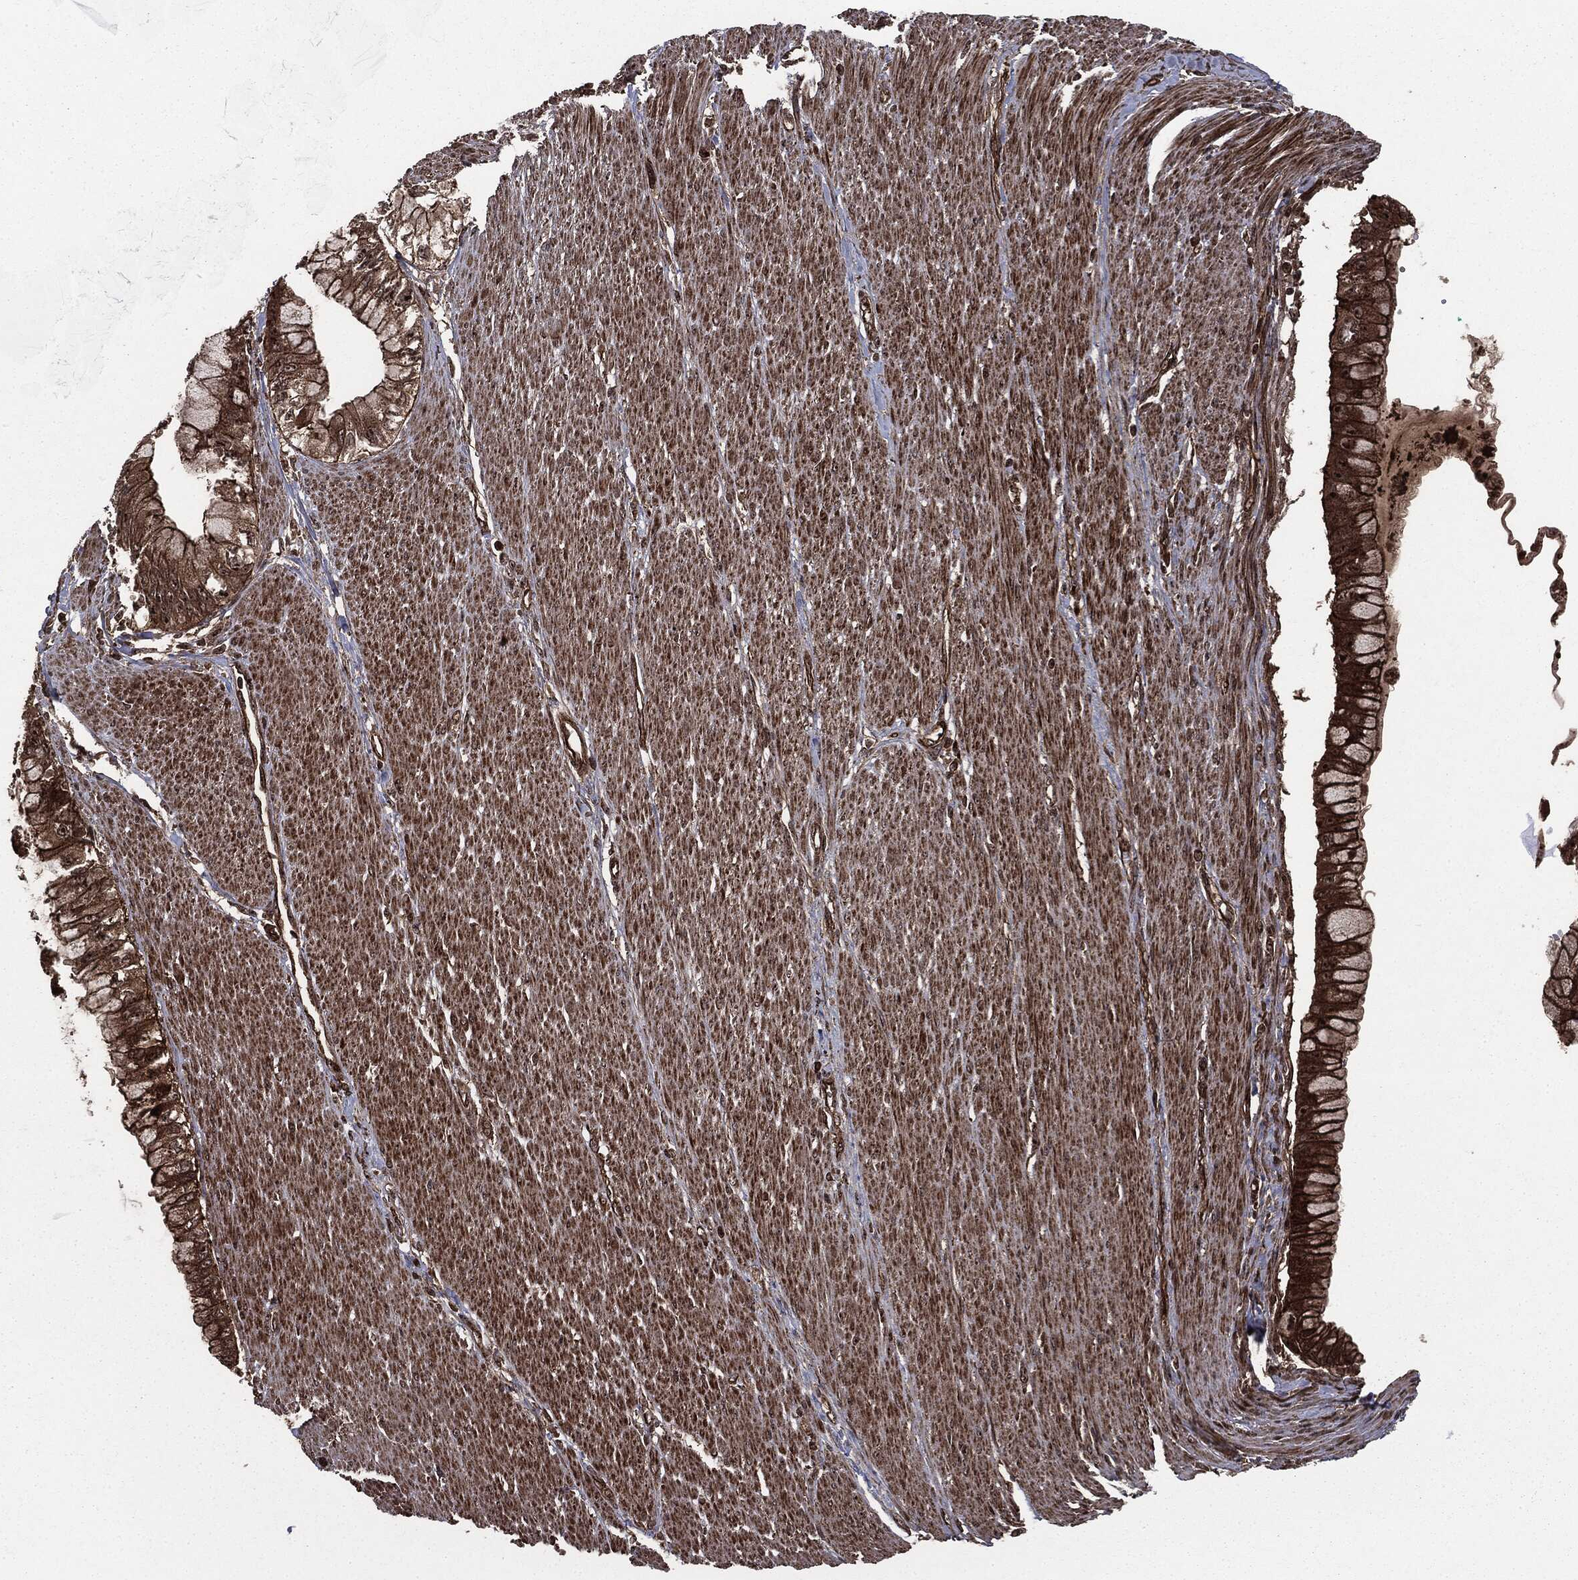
{"staining": {"intensity": "strong", "quantity": ">75%", "location": "cytoplasmic/membranous,nuclear"}, "tissue": "pancreatic cancer", "cell_type": "Tumor cells", "image_type": "cancer", "snomed": [{"axis": "morphology", "description": "Adenocarcinoma, NOS"}, {"axis": "topography", "description": "Pancreas"}], "caption": "Pancreatic adenocarcinoma stained for a protein shows strong cytoplasmic/membranous and nuclear positivity in tumor cells.", "gene": "CARD6", "patient": {"sex": "male", "age": 48}}